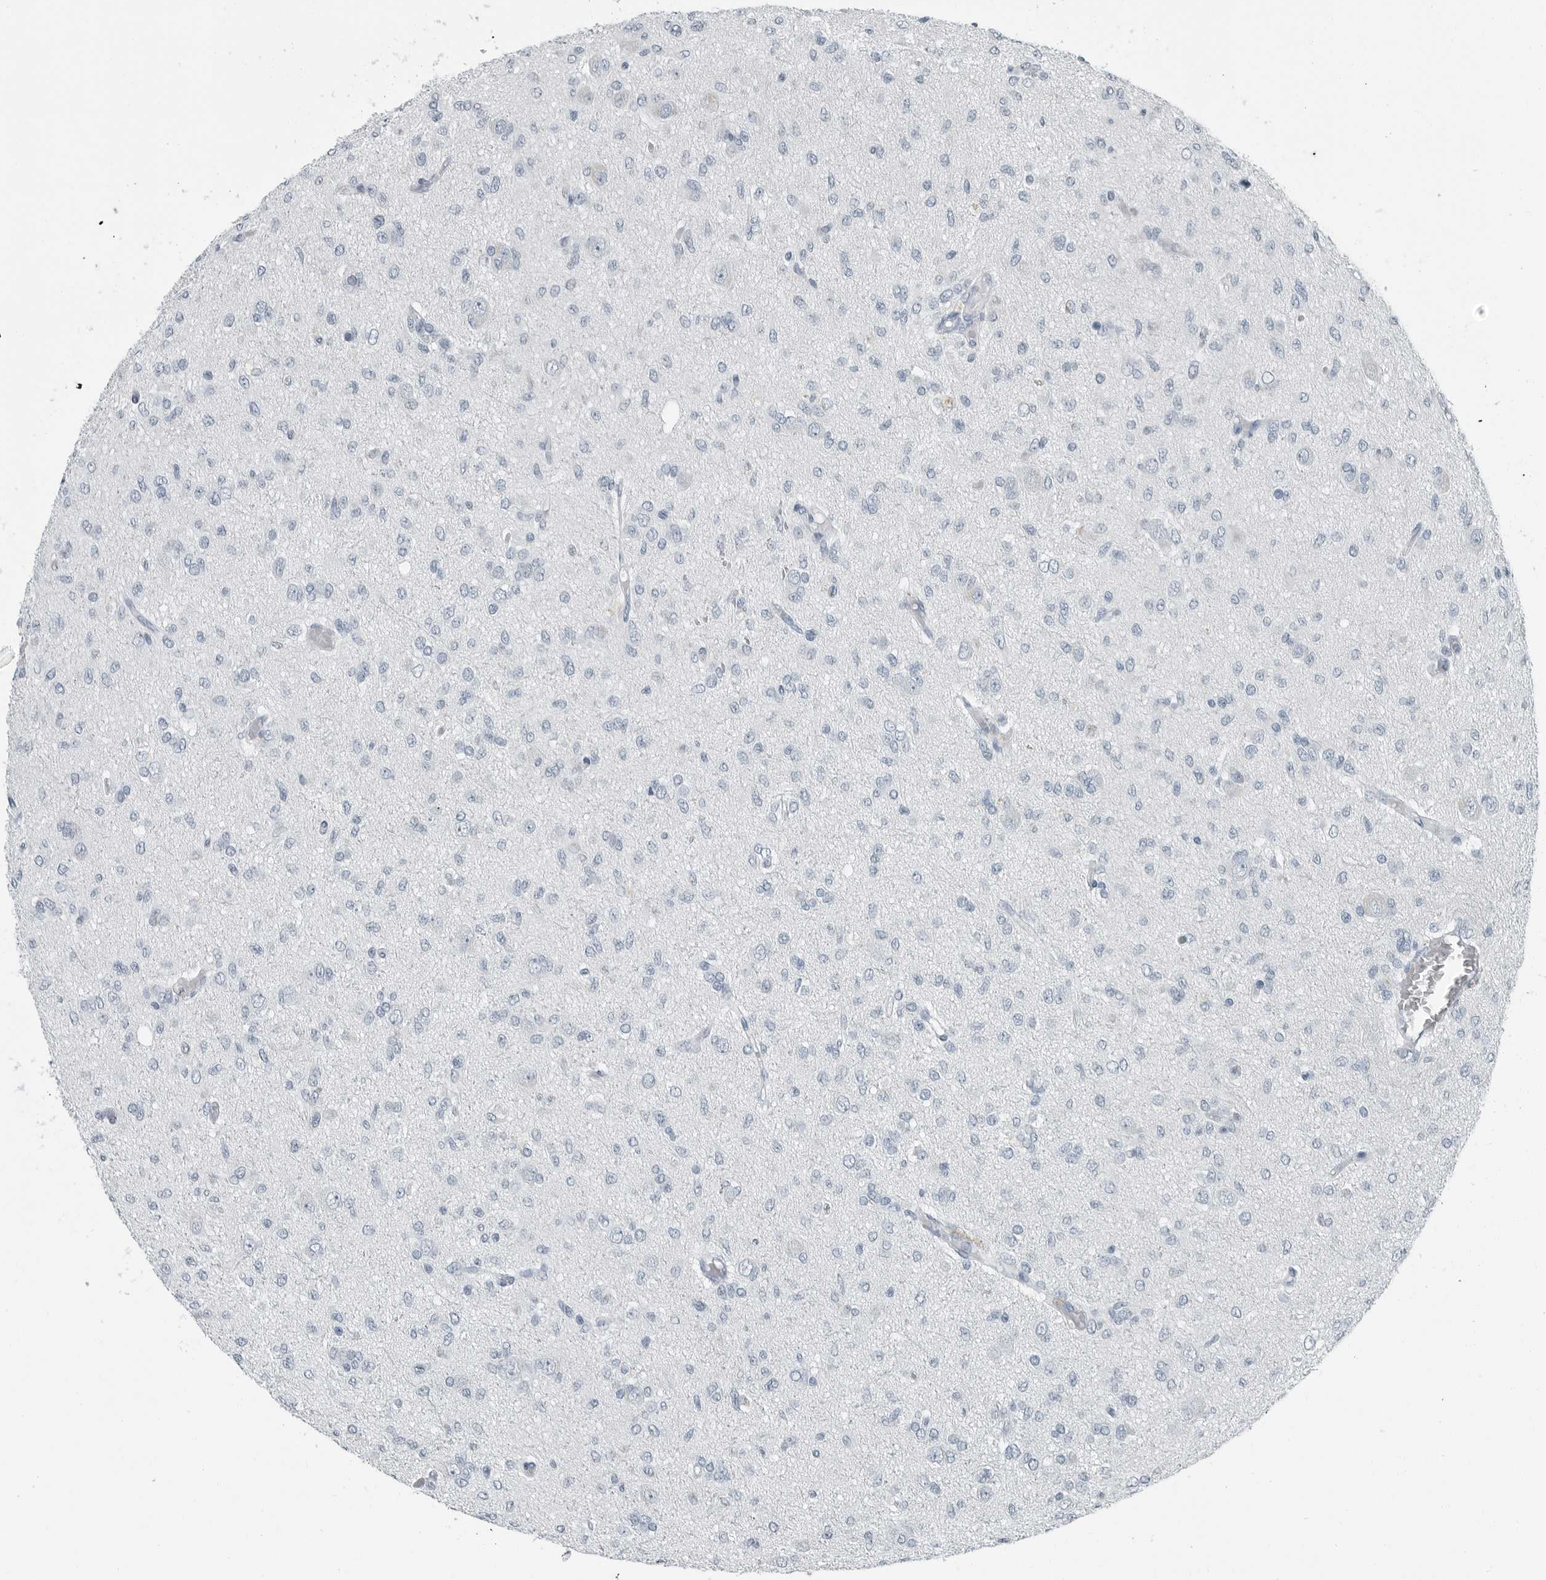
{"staining": {"intensity": "negative", "quantity": "none", "location": "none"}, "tissue": "glioma", "cell_type": "Tumor cells", "image_type": "cancer", "snomed": [{"axis": "morphology", "description": "Glioma, malignant, High grade"}, {"axis": "topography", "description": "Brain"}], "caption": "Immunohistochemical staining of human glioma demonstrates no significant expression in tumor cells.", "gene": "ZPBP2", "patient": {"sex": "female", "age": 59}}